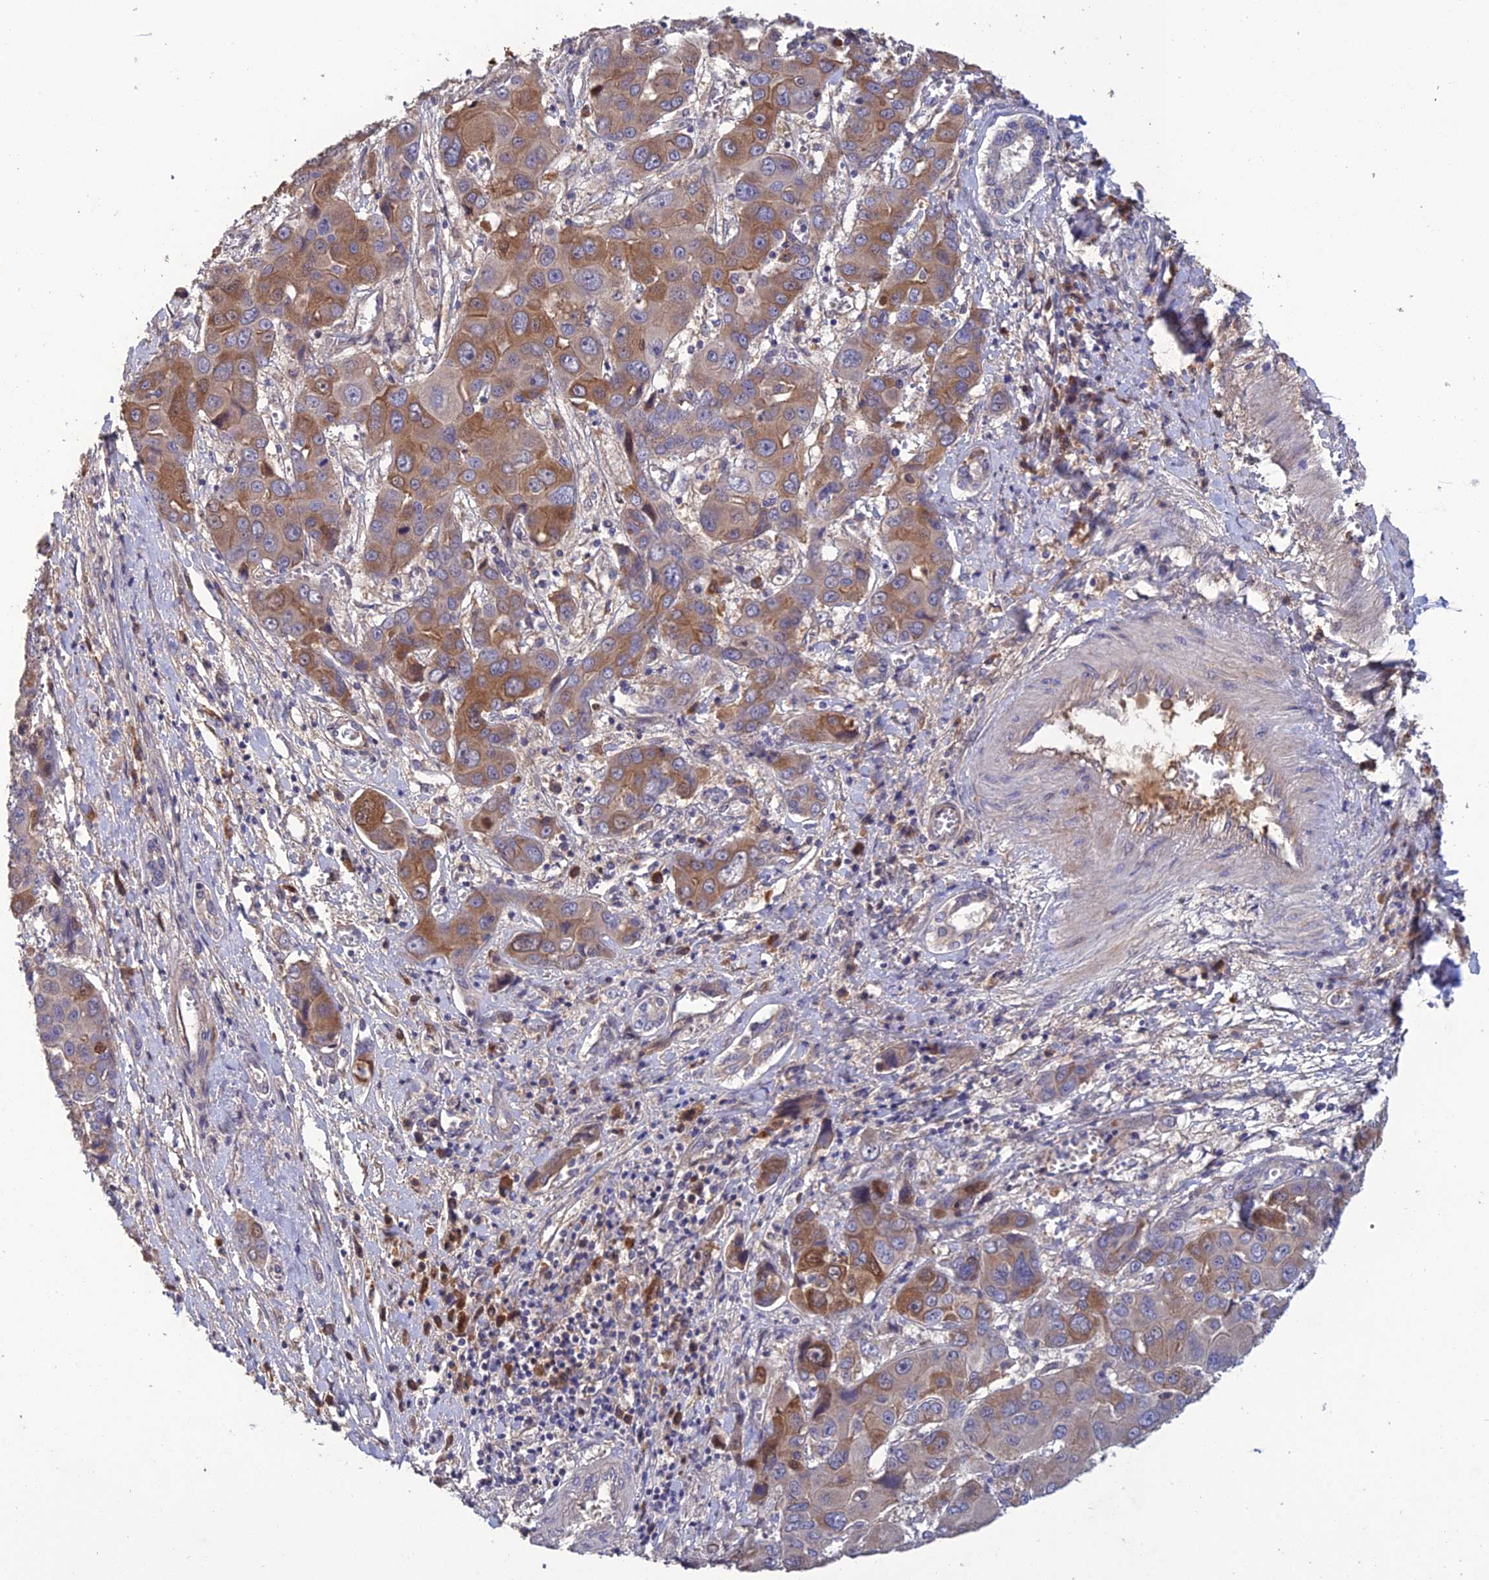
{"staining": {"intensity": "moderate", "quantity": "25%-75%", "location": "cytoplasmic/membranous"}, "tissue": "liver cancer", "cell_type": "Tumor cells", "image_type": "cancer", "snomed": [{"axis": "morphology", "description": "Cholangiocarcinoma"}, {"axis": "topography", "description": "Liver"}], "caption": "A high-resolution micrograph shows immunohistochemistry (IHC) staining of liver cancer, which displays moderate cytoplasmic/membranous expression in approximately 25%-75% of tumor cells.", "gene": "SLC39A13", "patient": {"sex": "male", "age": 67}}